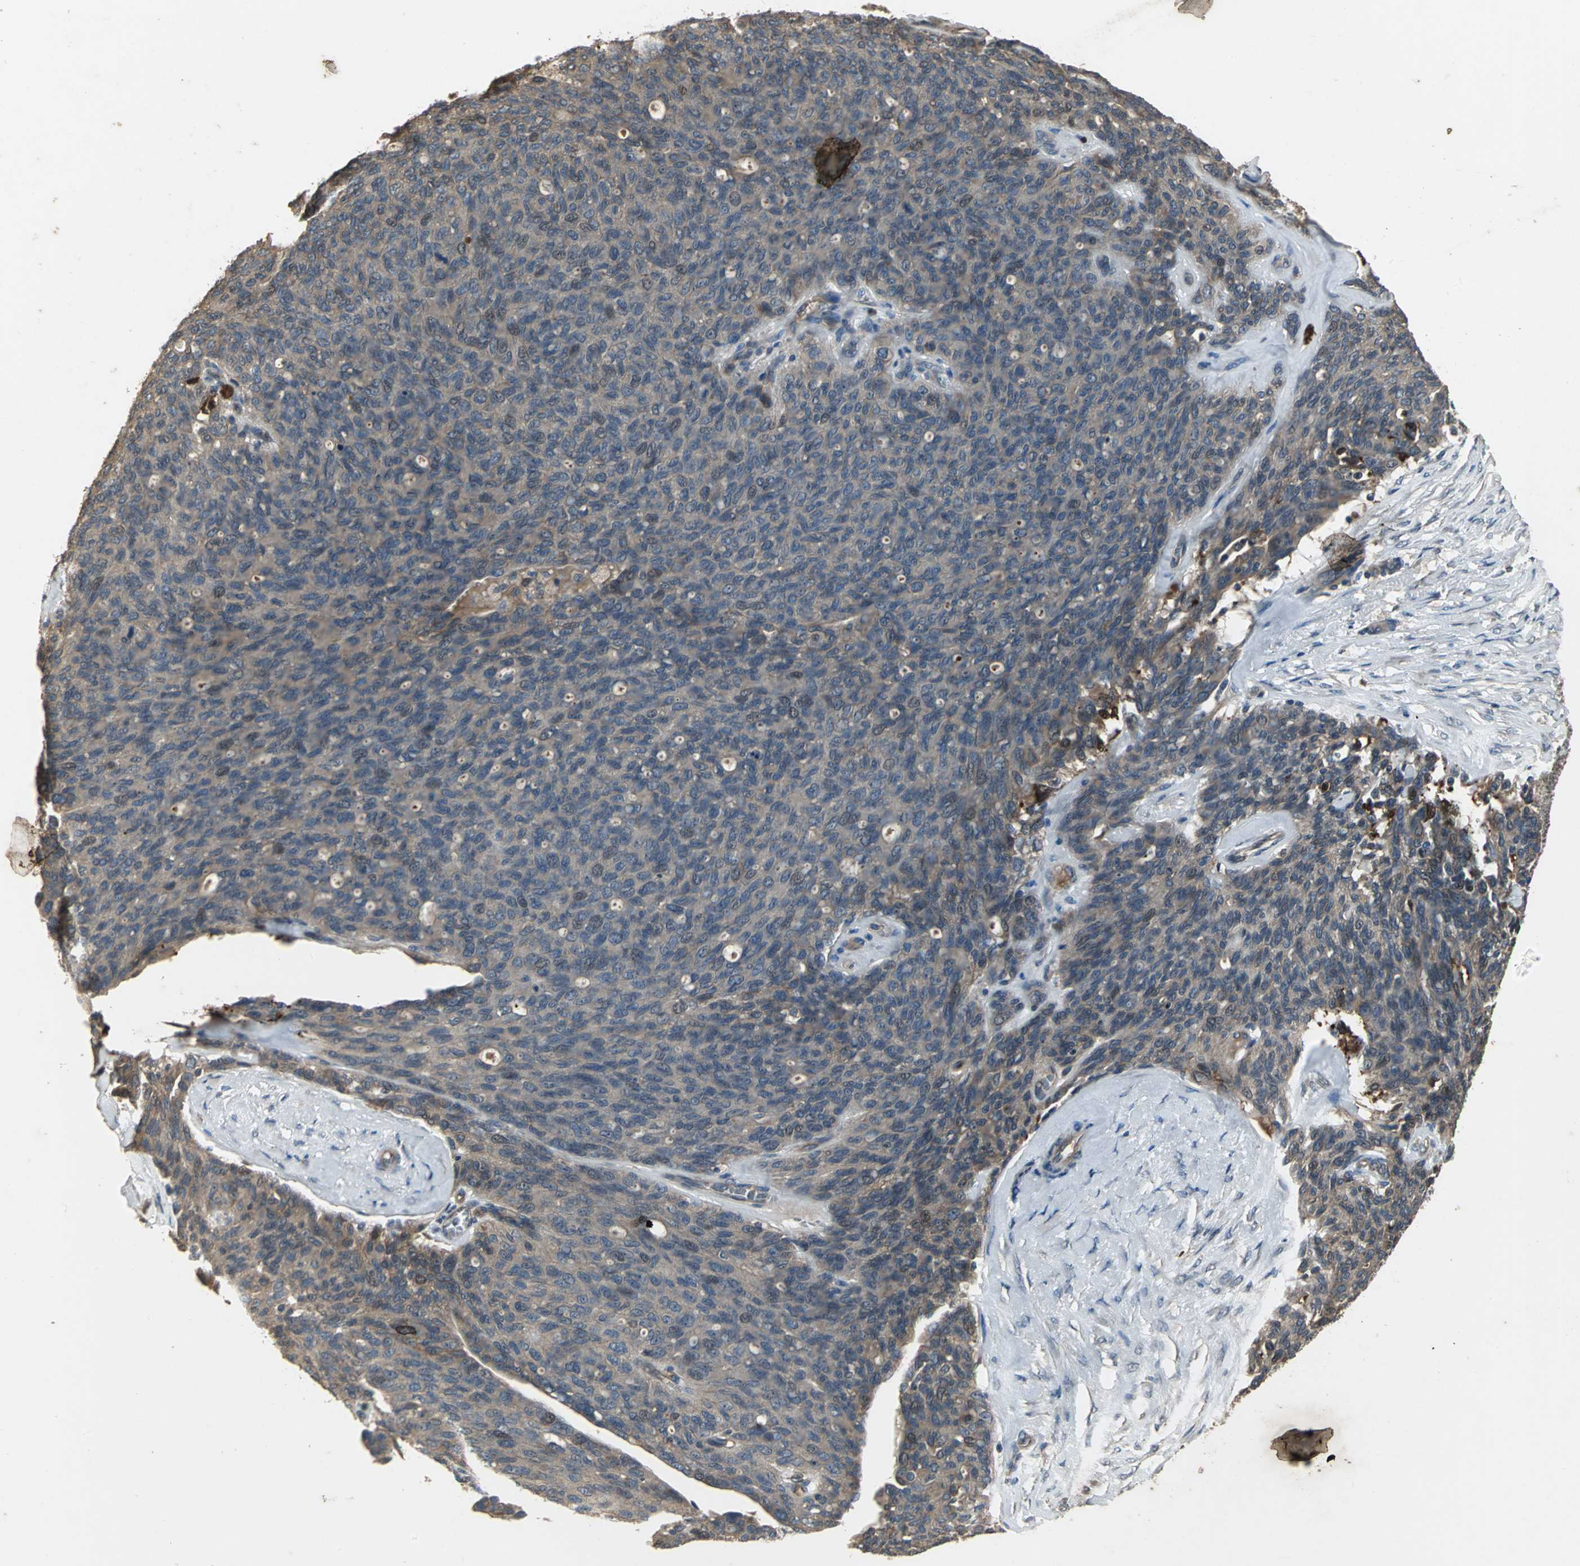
{"staining": {"intensity": "moderate", "quantity": ">75%", "location": "cytoplasmic/membranous,nuclear"}, "tissue": "ovarian cancer", "cell_type": "Tumor cells", "image_type": "cancer", "snomed": [{"axis": "morphology", "description": "Carcinoma, endometroid"}, {"axis": "topography", "description": "Ovary"}], "caption": "The immunohistochemical stain shows moderate cytoplasmic/membranous and nuclear expression in tumor cells of ovarian endometroid carcinoma tissue.", "gene": "MET", "patient": {"sex": "female", "age": 60}}